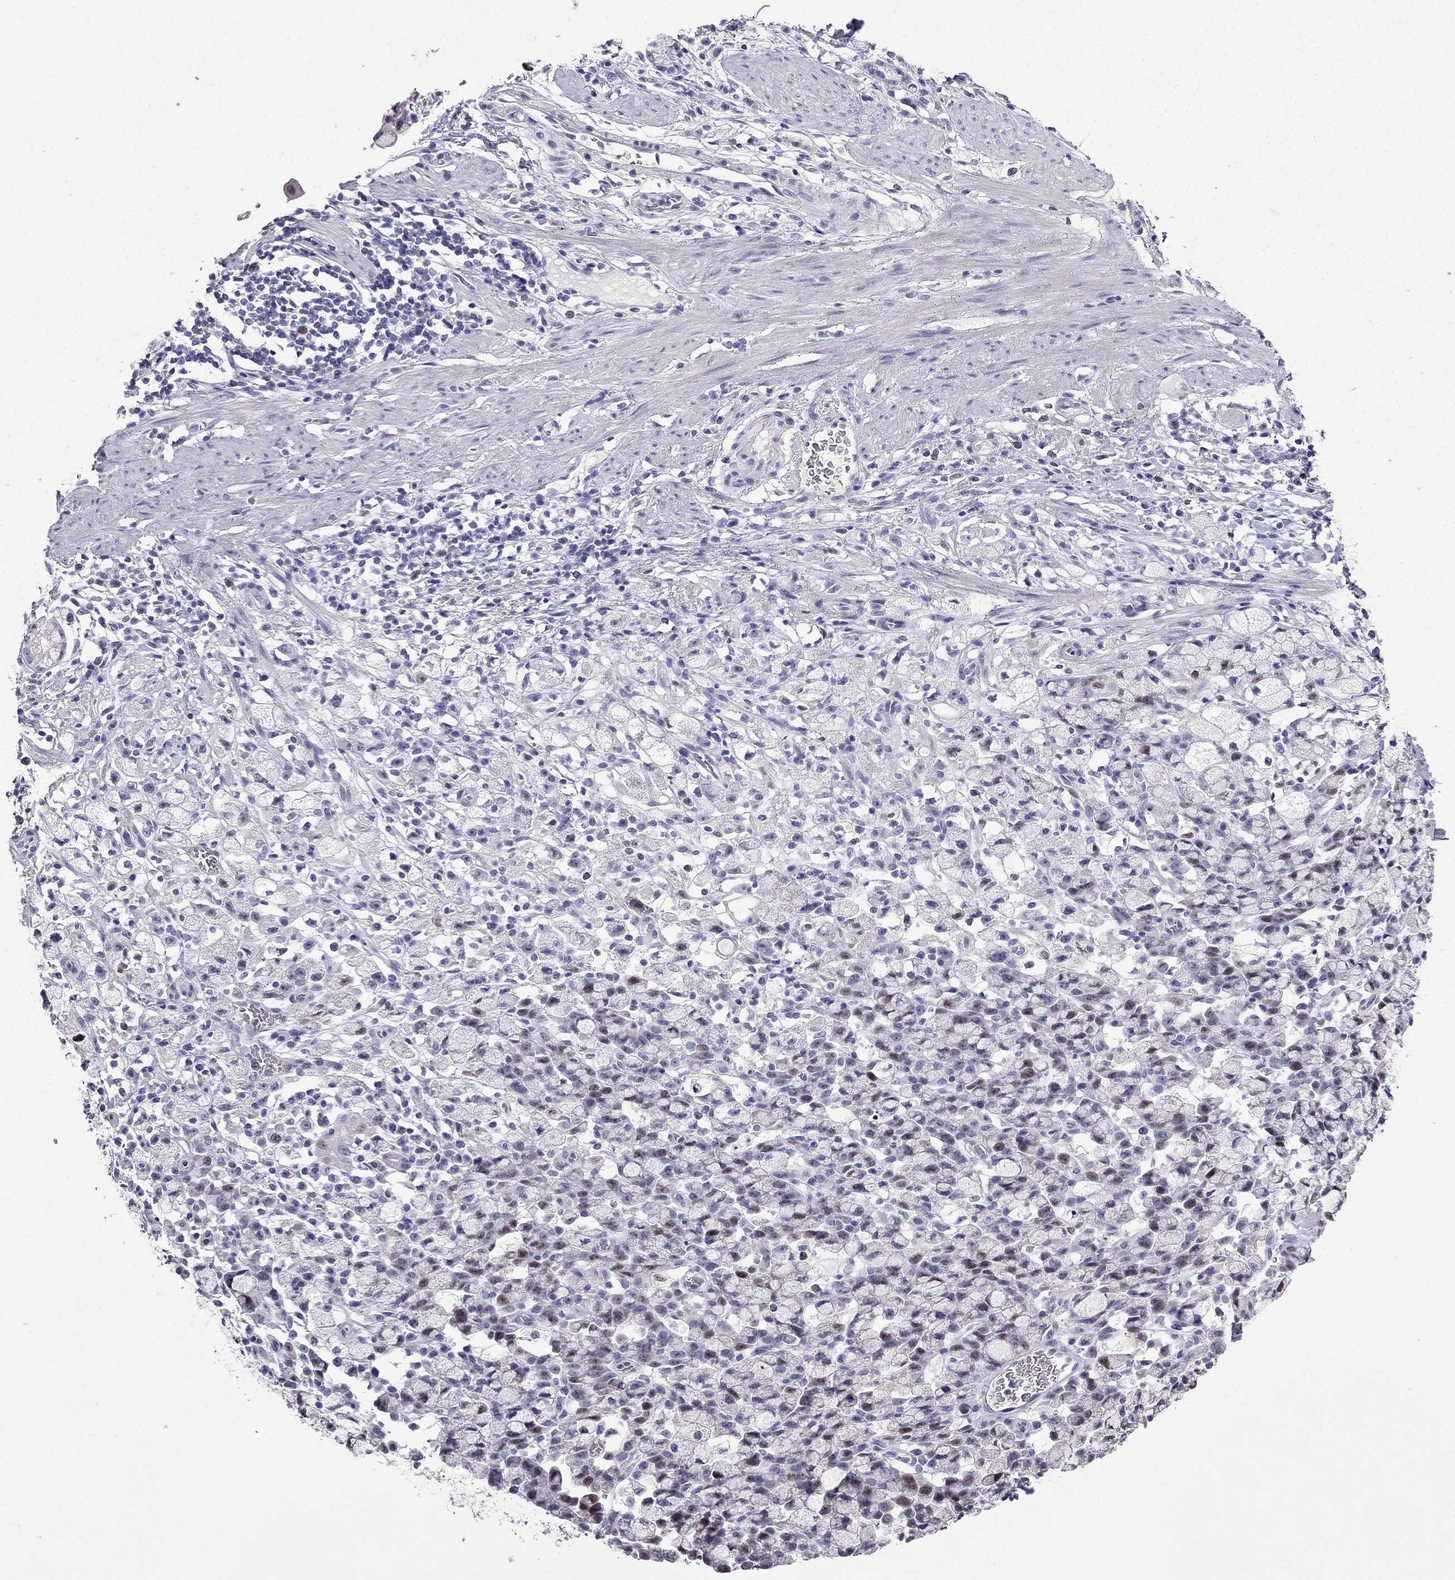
{"staining": {"intensity": "weak", "quantity": "<25%", "location": "nuclear"}, "tissue": "stomach cancer", "cell_type": "Tumor cells", "image_type": "cancer", "snomed": [{"axis": "morphology", "description": "Adenocarcinoma, NOS"}, {"axis": "topography", "description": "Stomach"}], "caption": "Immunohistochemistry of human stomach adenocarcinoma exhibits no staining in tumor cells.", "gene": "UHRF1", "patient": {"sex": "male", "age": 58}}